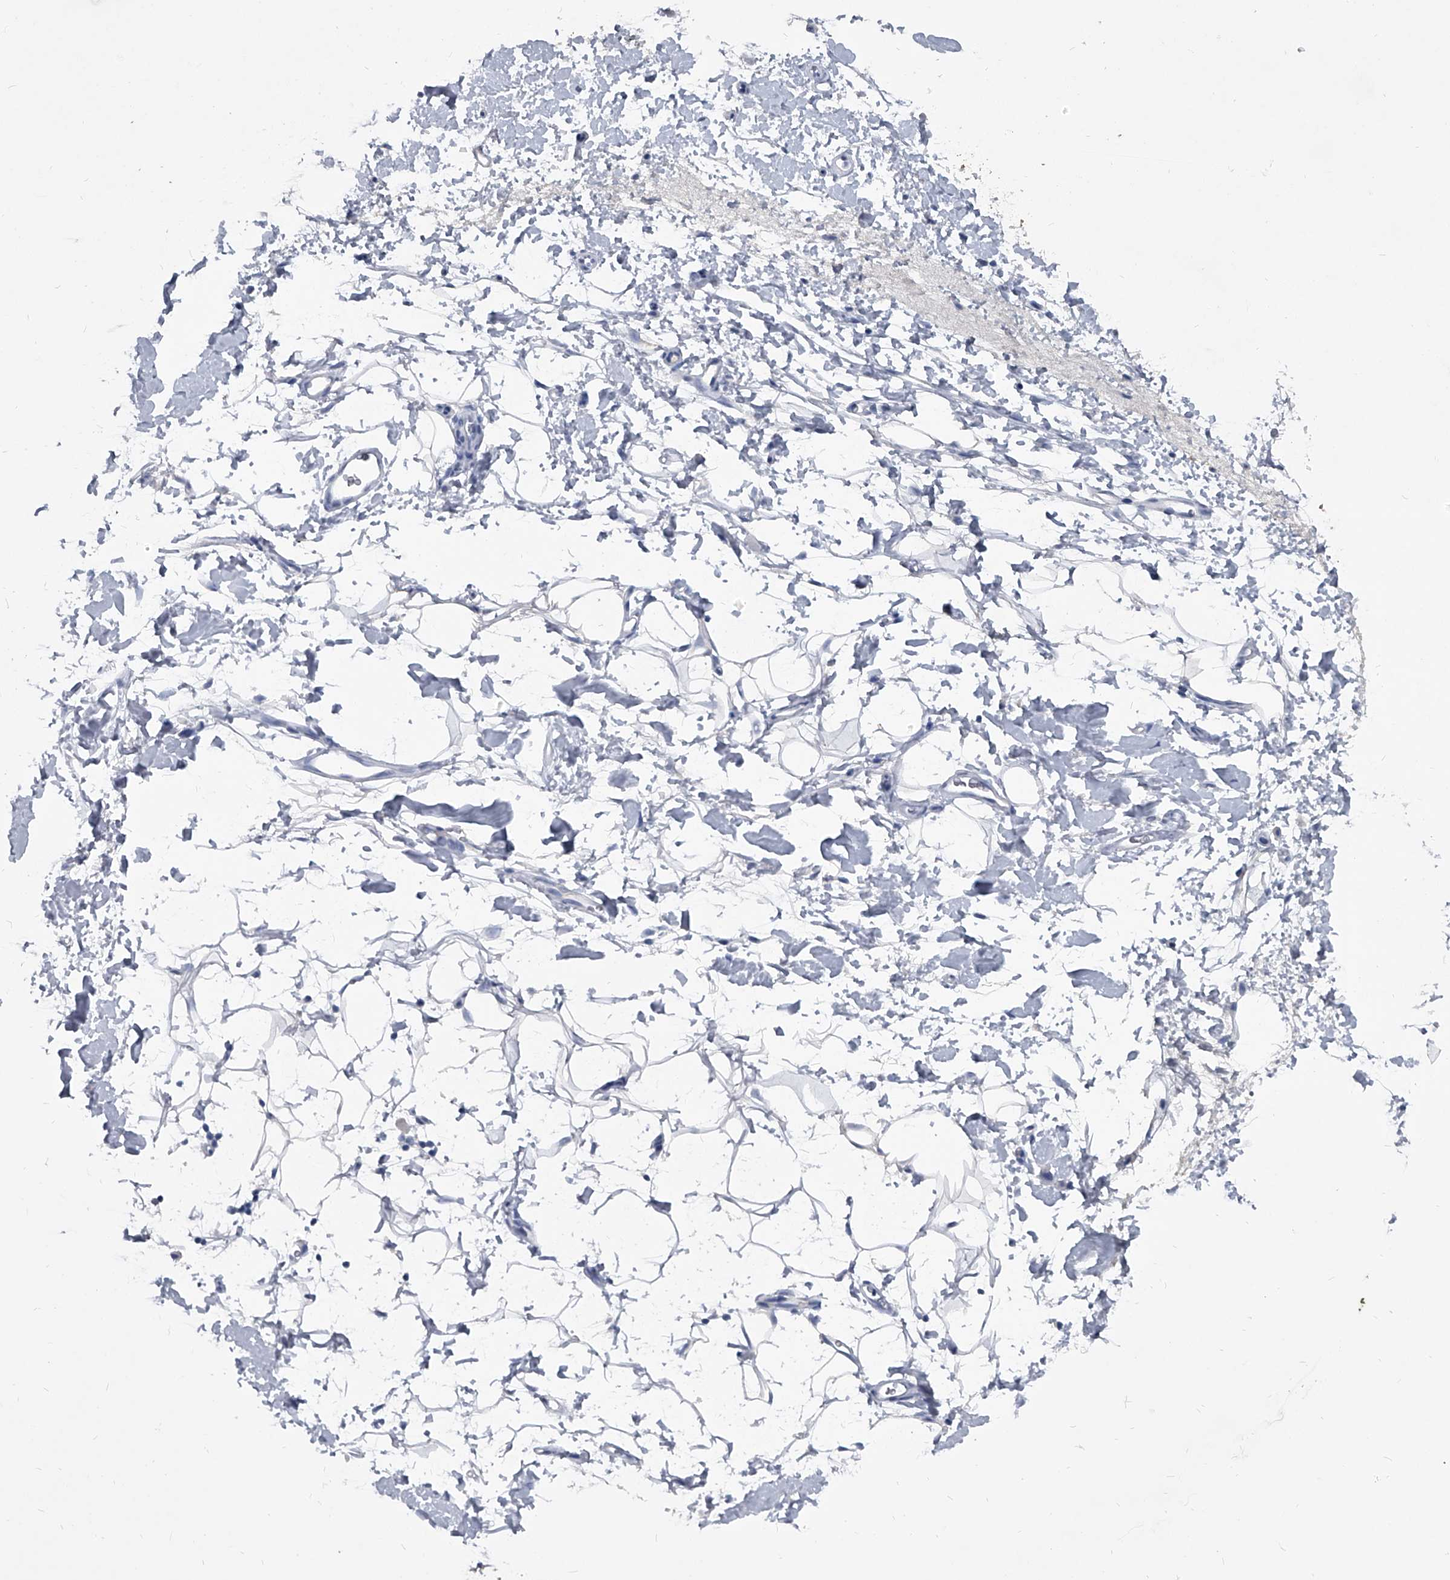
{"staining": {"intensity": "negative", "quantity": "none", "location": "none"}, "tissue": "adipose tissue", "cell_type": "Adipocytes", "image_type": "normal", "snomed": [{"axis": "morphology", "description": "Normal tissue, NOS"}, {"axis": "morphology", "description": "Adenocarcinoma, NOS"}, {"axis": "topography", "description": "Pancreas"}, {"axis": "topography", "description": "Peripheral nerve tissue"}], "caption": "The immunohistochemistry photomicrograph has no significant expression in adipocytes of adipose tissue.", "gene": "BCAS1", "patient": {"sex": "male", "age": 59}}